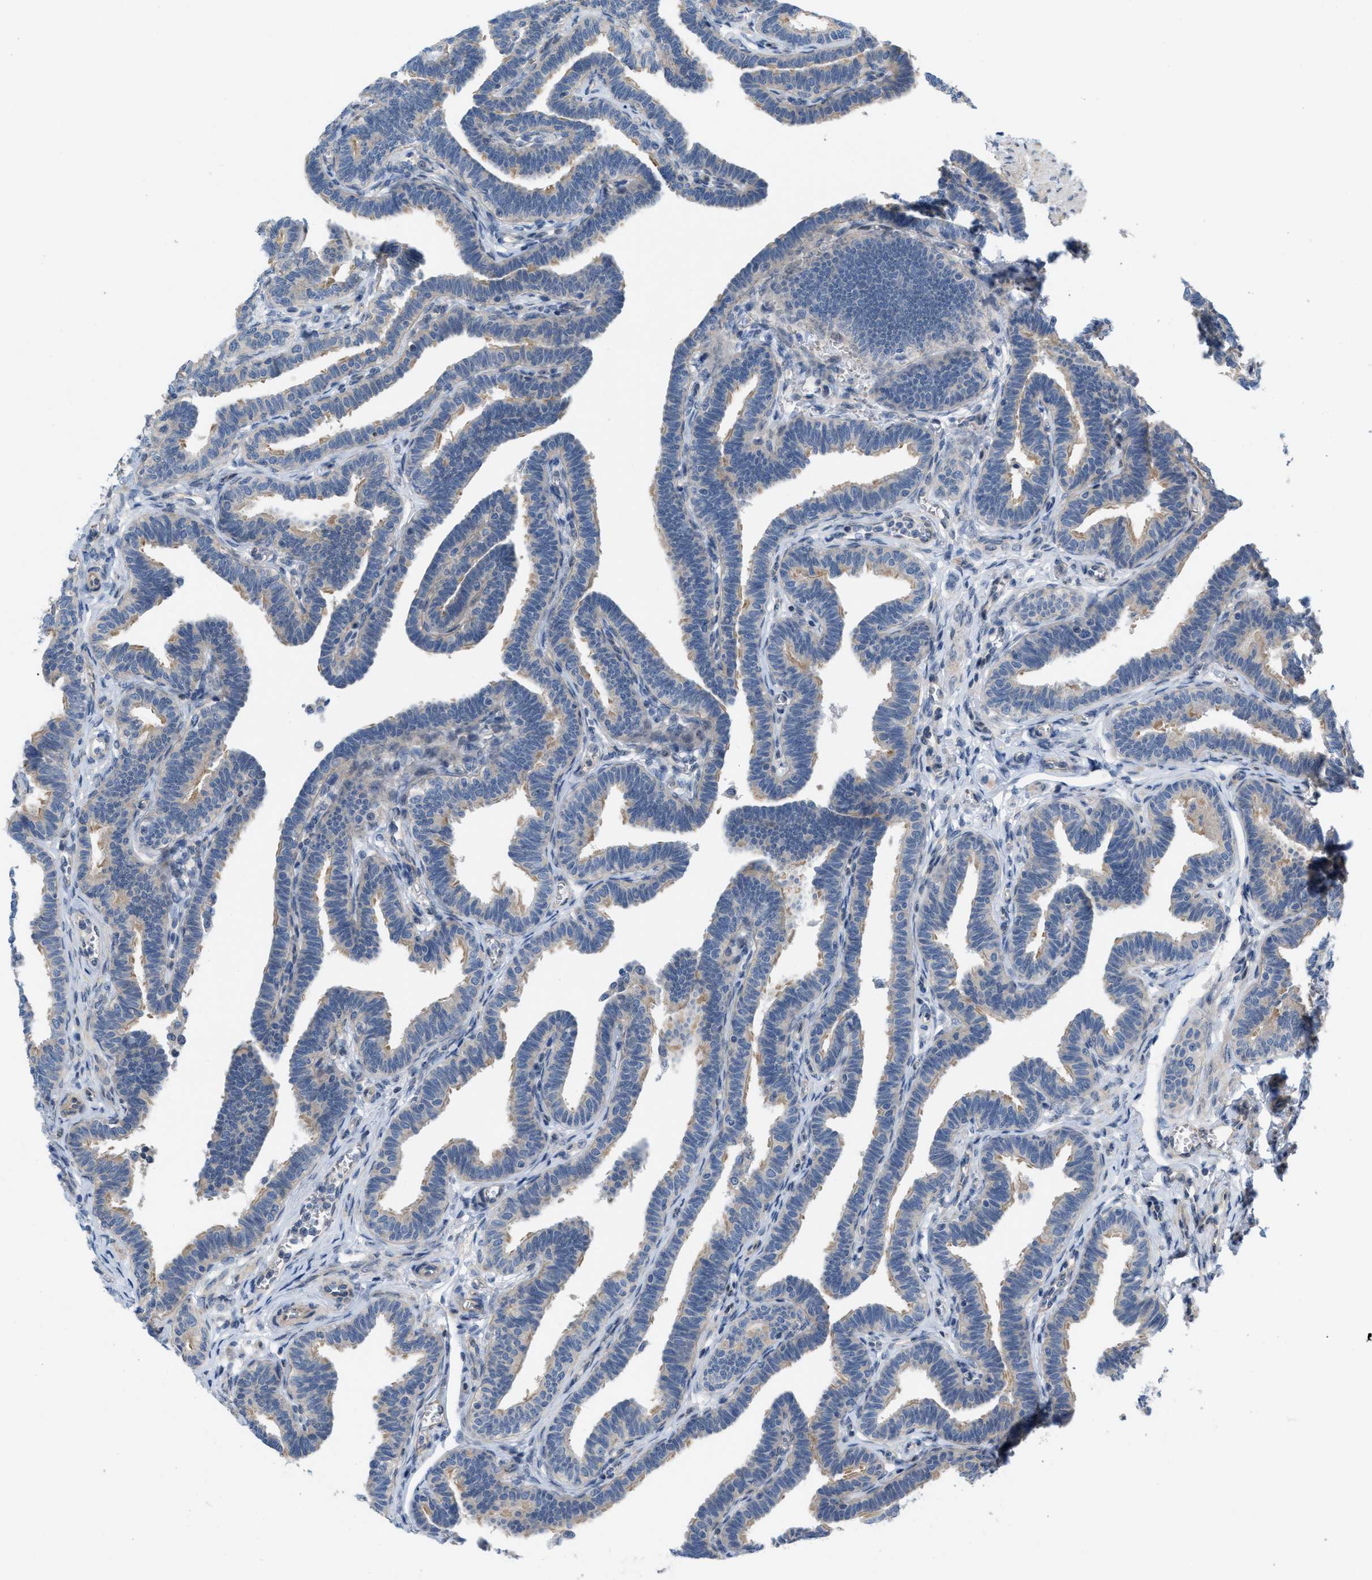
{"staining": {"intensity": "weak", "quantity": "<25%", "location": "cytoplasmic/membranous"}, "tissue": "fallopian tube", "cell_type": "Glandular cells", "image_type": "normal", "snomed": [{"axis": "morphology", "description": "Normal tissue, NOS"}, {"axis": "topography", "description": "Fallopian tube"}, {"axis": "topography", "description": "Ovary"}], "caption": "This is a photomicrograph of immunohistochemistry (IHC) staining of unremarkable fallopian tube, which shows no positivity in glandular cells. (DAB (3,3'-diaminobenzidine) IHC visualized using brightfield microscopy, high magnification).", "gene": "NDEL1", "patient": {"sex": "female", "age": 23}}